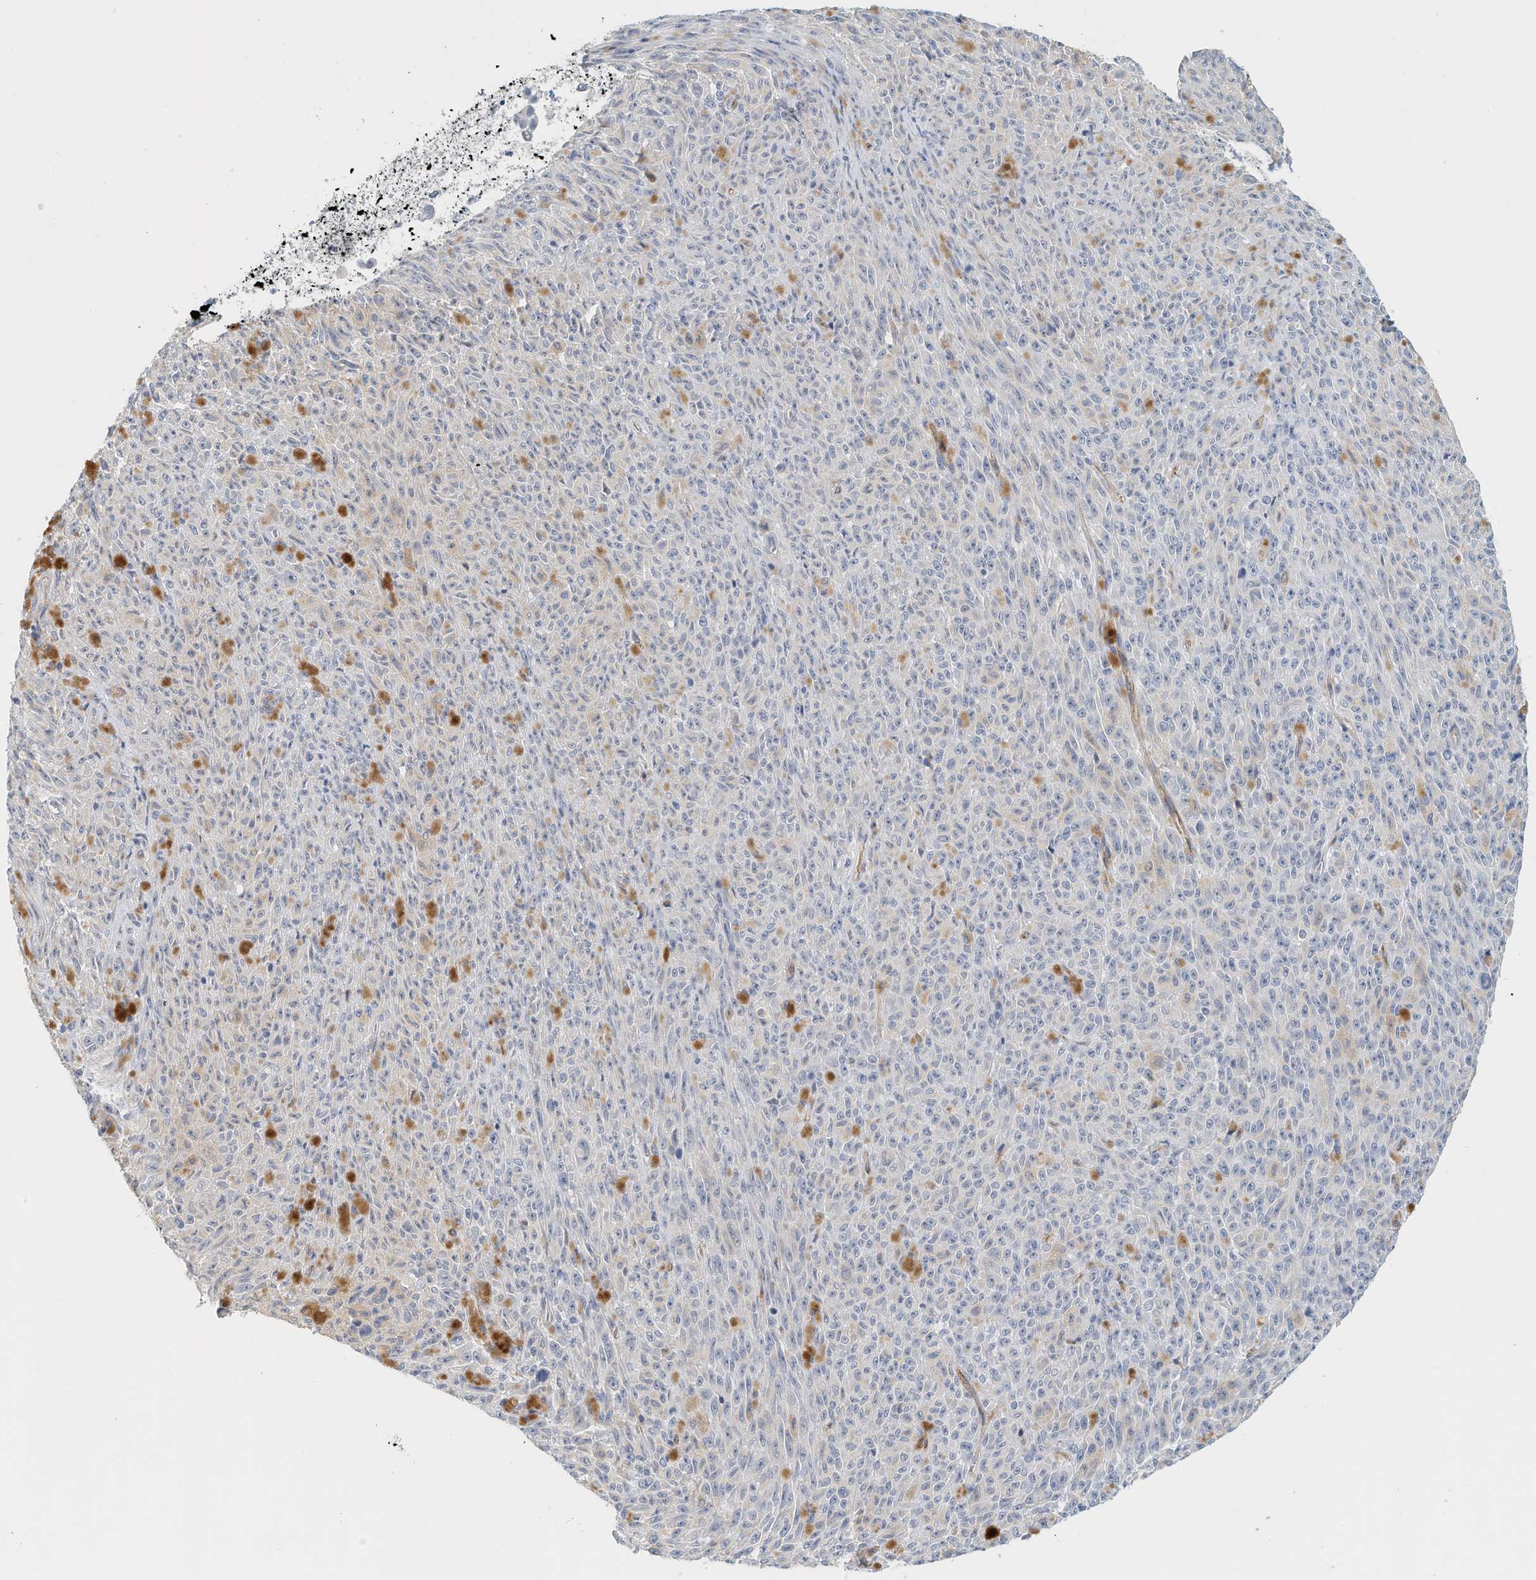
{"staining": {"intensity": "negative", "quantity": "none", "location": "none"}, "tissue": "melanoma", "cell_type": "Tumor cells", "image_type": "cancer", "snomed": [{"axis": "morphology", "description": "Malignant melanoma, NOS"}, {"axis": "topography", "description": "Skin"}], "caption": "Immunohistochemistry micrograph of neoplastic tissue: human melanoma stained with DAB (3,3'-diaminobenzidine) displays no significant protein positivity in tumor cells.", "gene": "ARHGAP28", "patient": {"sex": "female", "age": 82}}